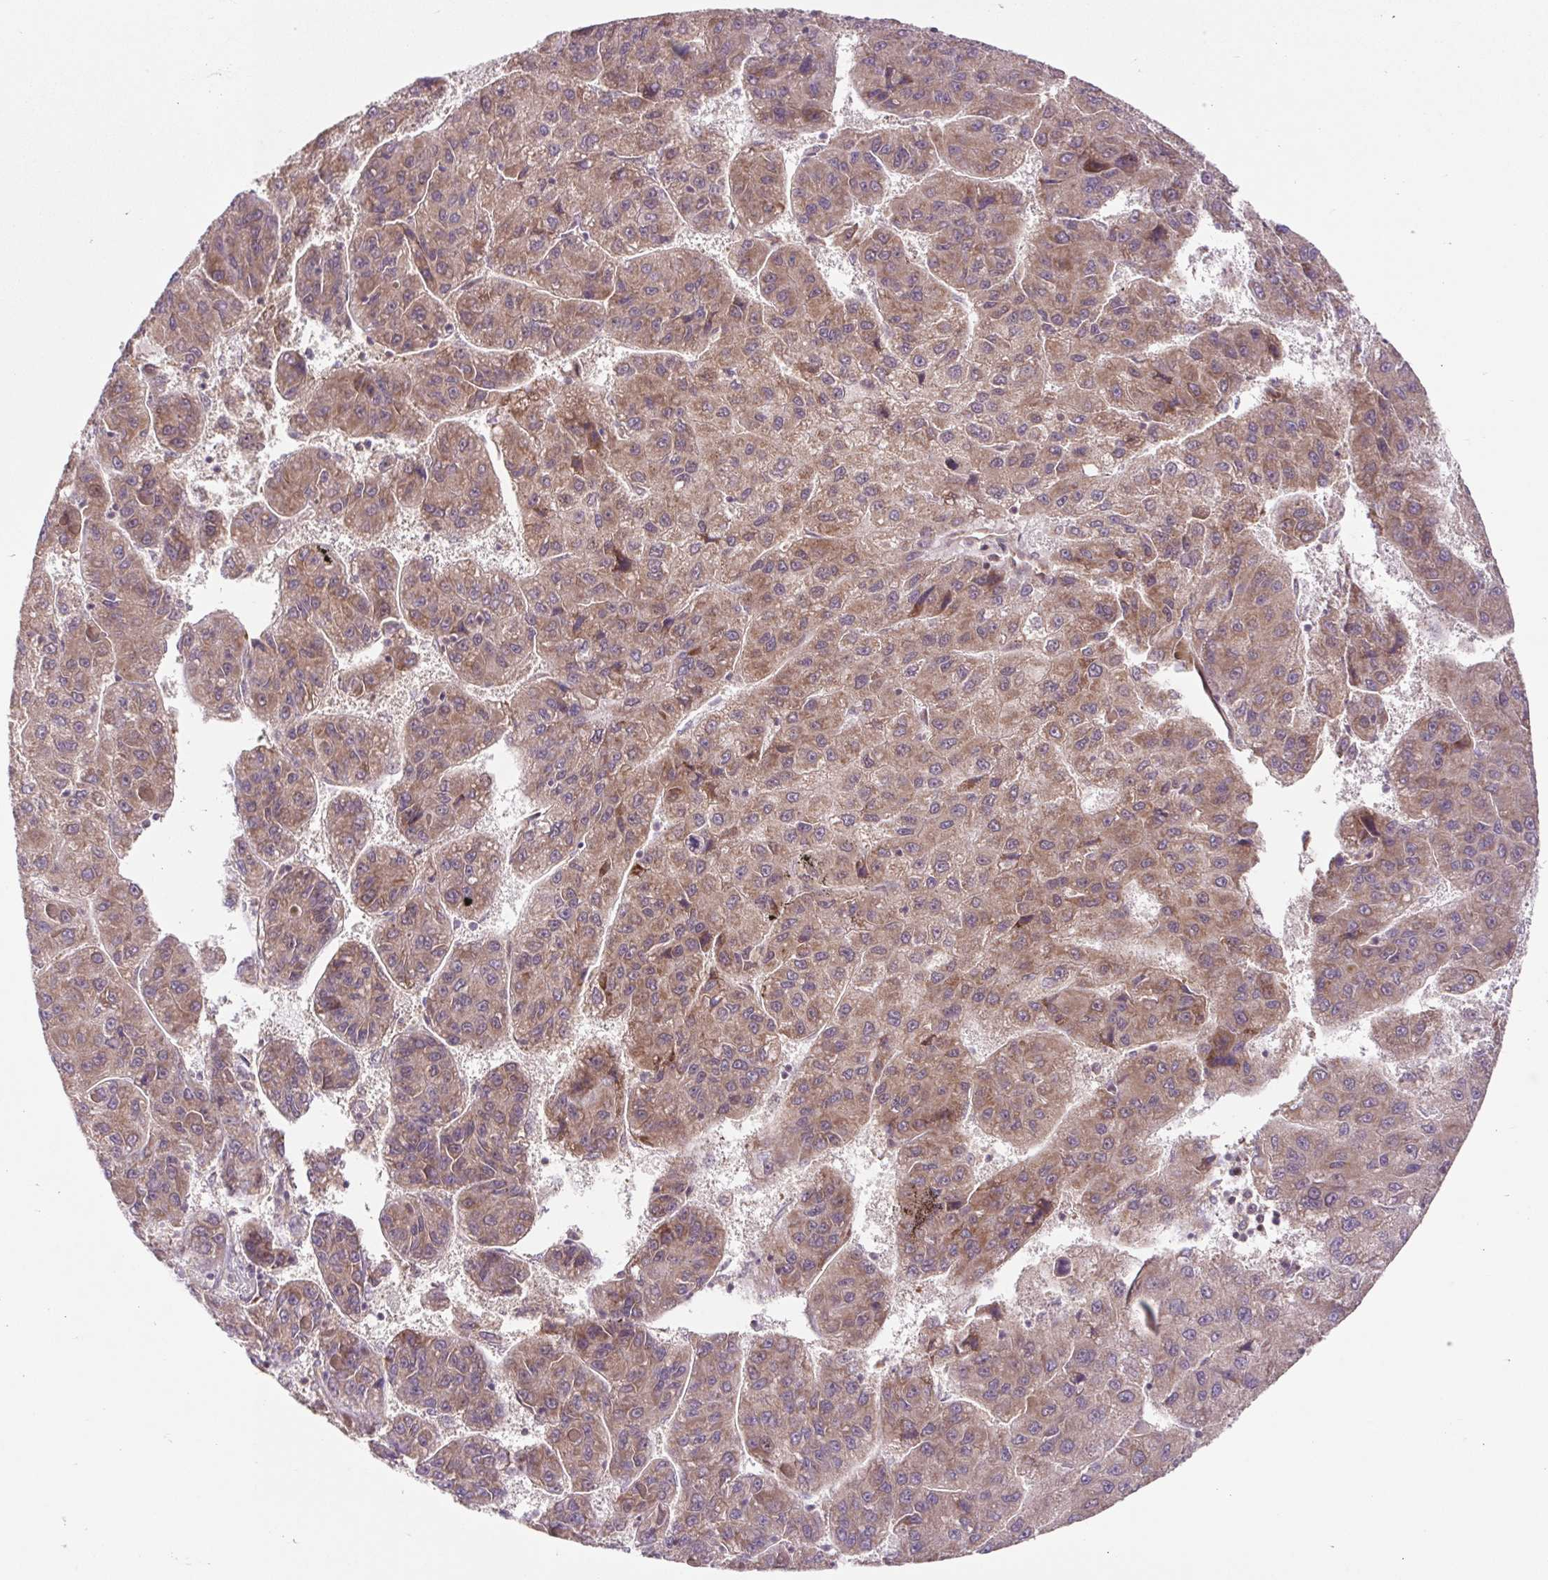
{"staining": {"intensity": "moderate", "quantity": ">75%", "location": "cytoplasmic/membranous,nuclear"}, "tissue": "liver cancer", "cell_type": "Tumor cells", "image_type": "cancer", "snomed": [{"axis": "morphology", "description": "Carcinoma, Hepatocellular, NOS"}, {"axis": "topography", "description": "Liver"}], "caption": "The histopathology image displays a brown stain indicating the presence of a protein in the cytoplasmic/membranous and nuclear of tumor cells in liver cancer. Using DAB (brown) and hematoxylin (blue) stains, captured at high magnification using brightfield microscopy.", "gene": "HFE", "patient": {"sex": "female", "age": 82}}